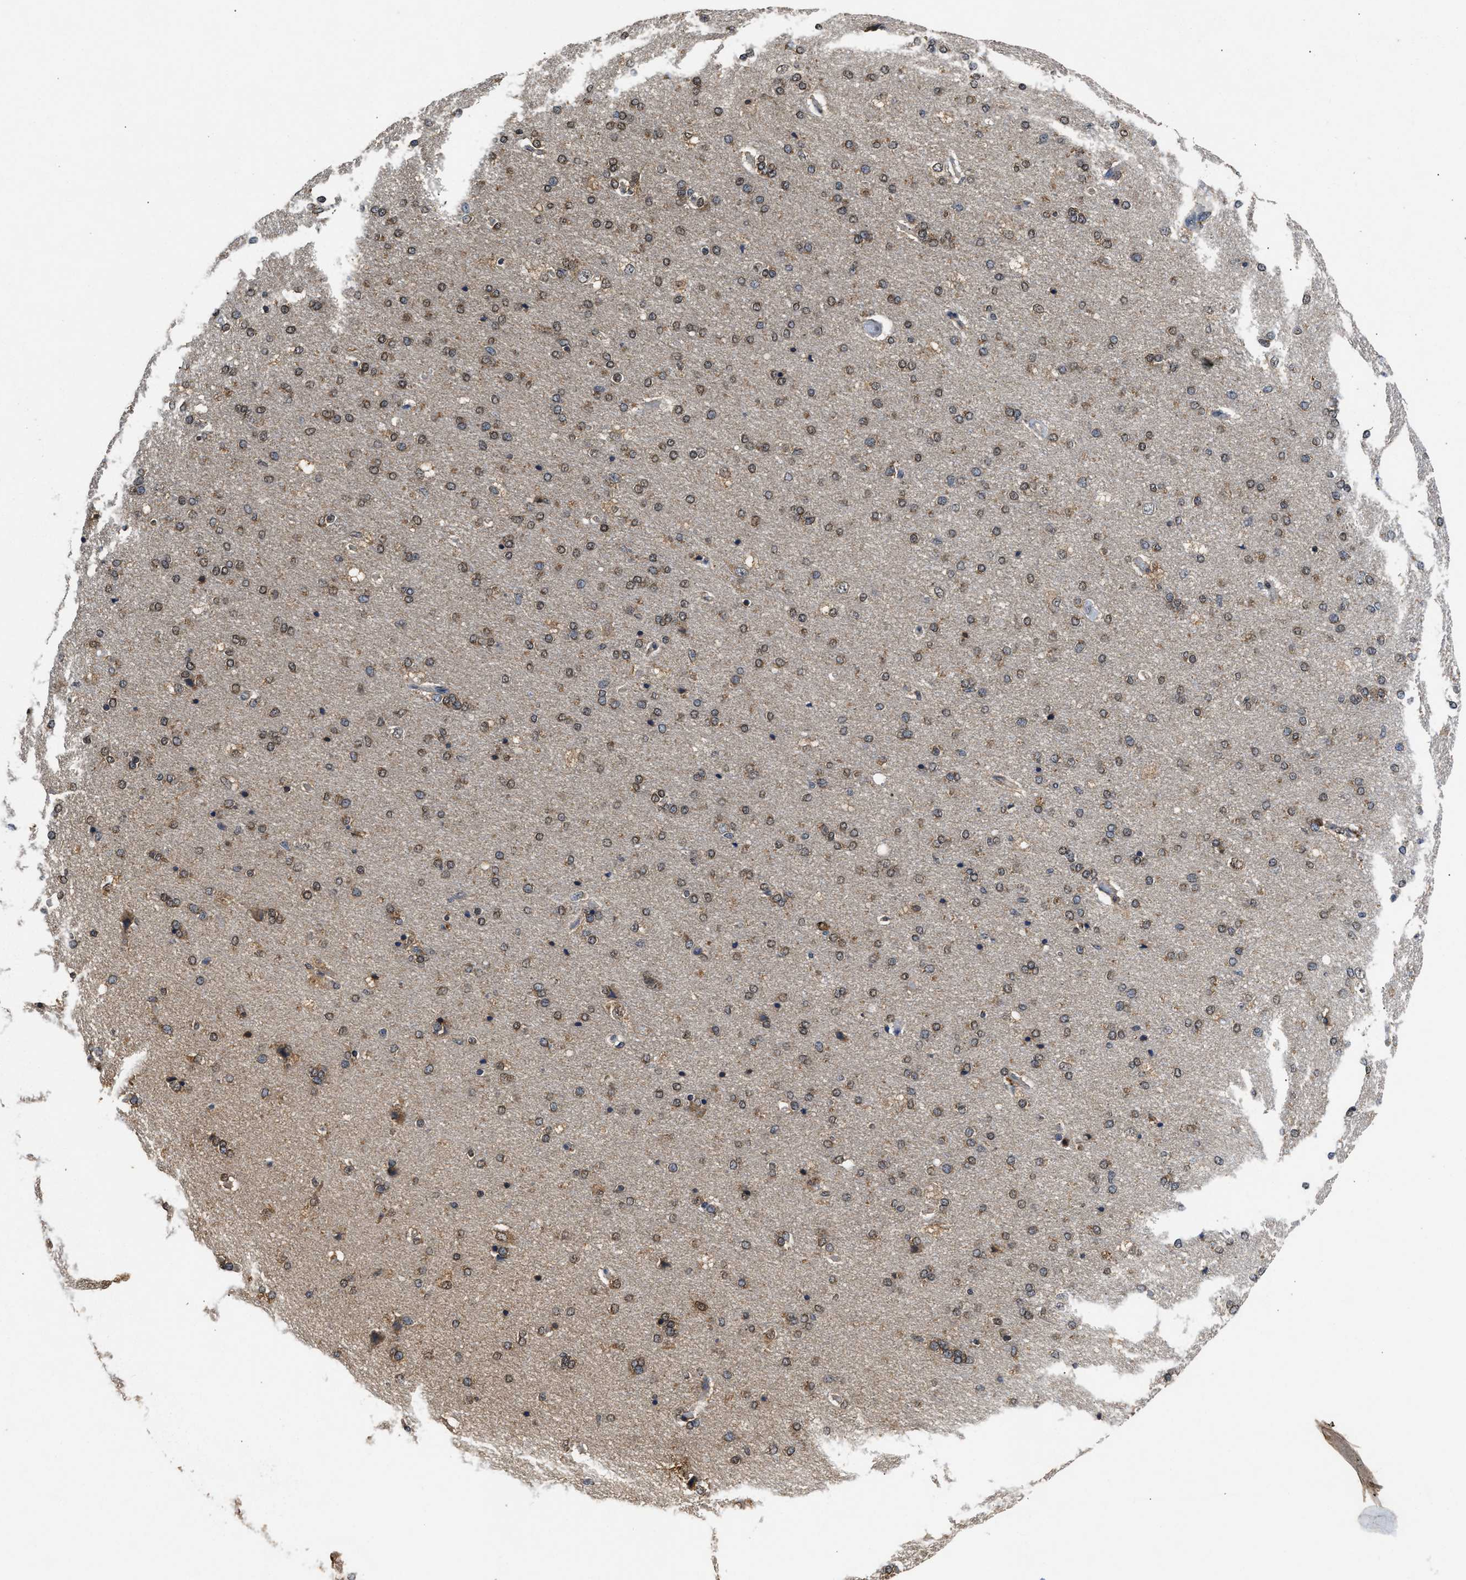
{"staining": {"intensity": "moderate", "quantity": ">75%", "location": "cytoplasmic/membranous"}, "tissue": "cerebral cortex", "cell_type": "Endothelial cells", "image_type": "normal", "snomed": [{"axis": "morphology", "description": "Normal tissue, NOS"}, {"axis": "topography", "description": "Cerebral cortex"}], "caption": "Immunohistochemistry (IHC) (DAB) staining of unremarkable cerebral cortex displays moderate cytoplasmic/membranous protein positivity in approximately >75% of endothelial cells.", "gene": "ACAT2", "patient": {"sex": "male", "age": 62}}